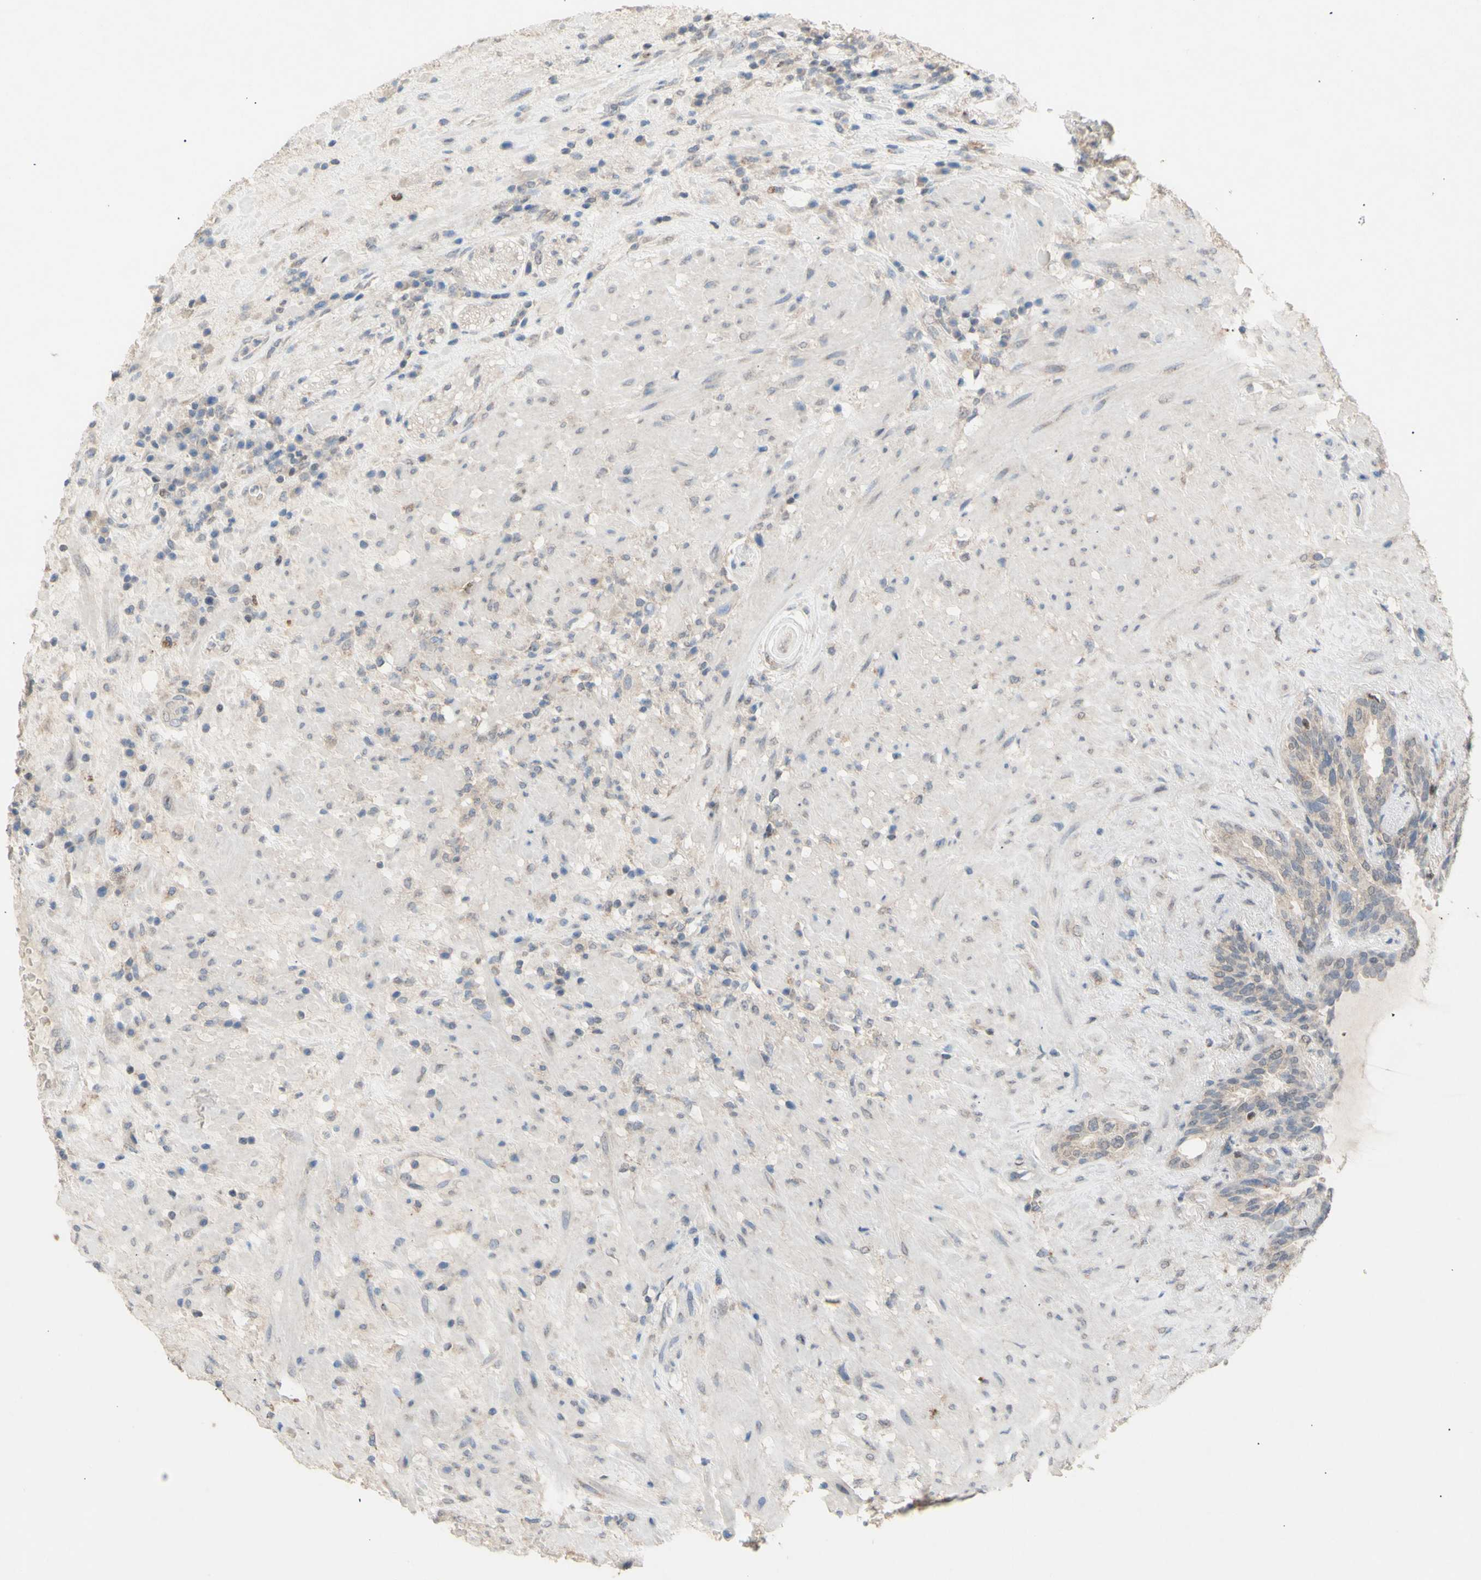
{"staining": {"intensity": "weak", "quantity": ">75%", "location": "cytoplasmic/membranous"}, "tissue": "seminal vesicle", "cell_type": "Glandular cells", "image_type": "normal", "snomed": [{"axis": "morphology", "description": "Normal tissue, NOS"}, {"axis": "topography", "description": "Seminal veicle"}], "caption": "Protein staining demonstrates weak cytoplasmic/membranous staining in about >75% of glandular cells in benign seminal vesicle. The protein of interest is shown in brown color, while the nuclei are stained blue.", "gene": "NLRP1", "patient": {"sex": "male", "age": 61}}